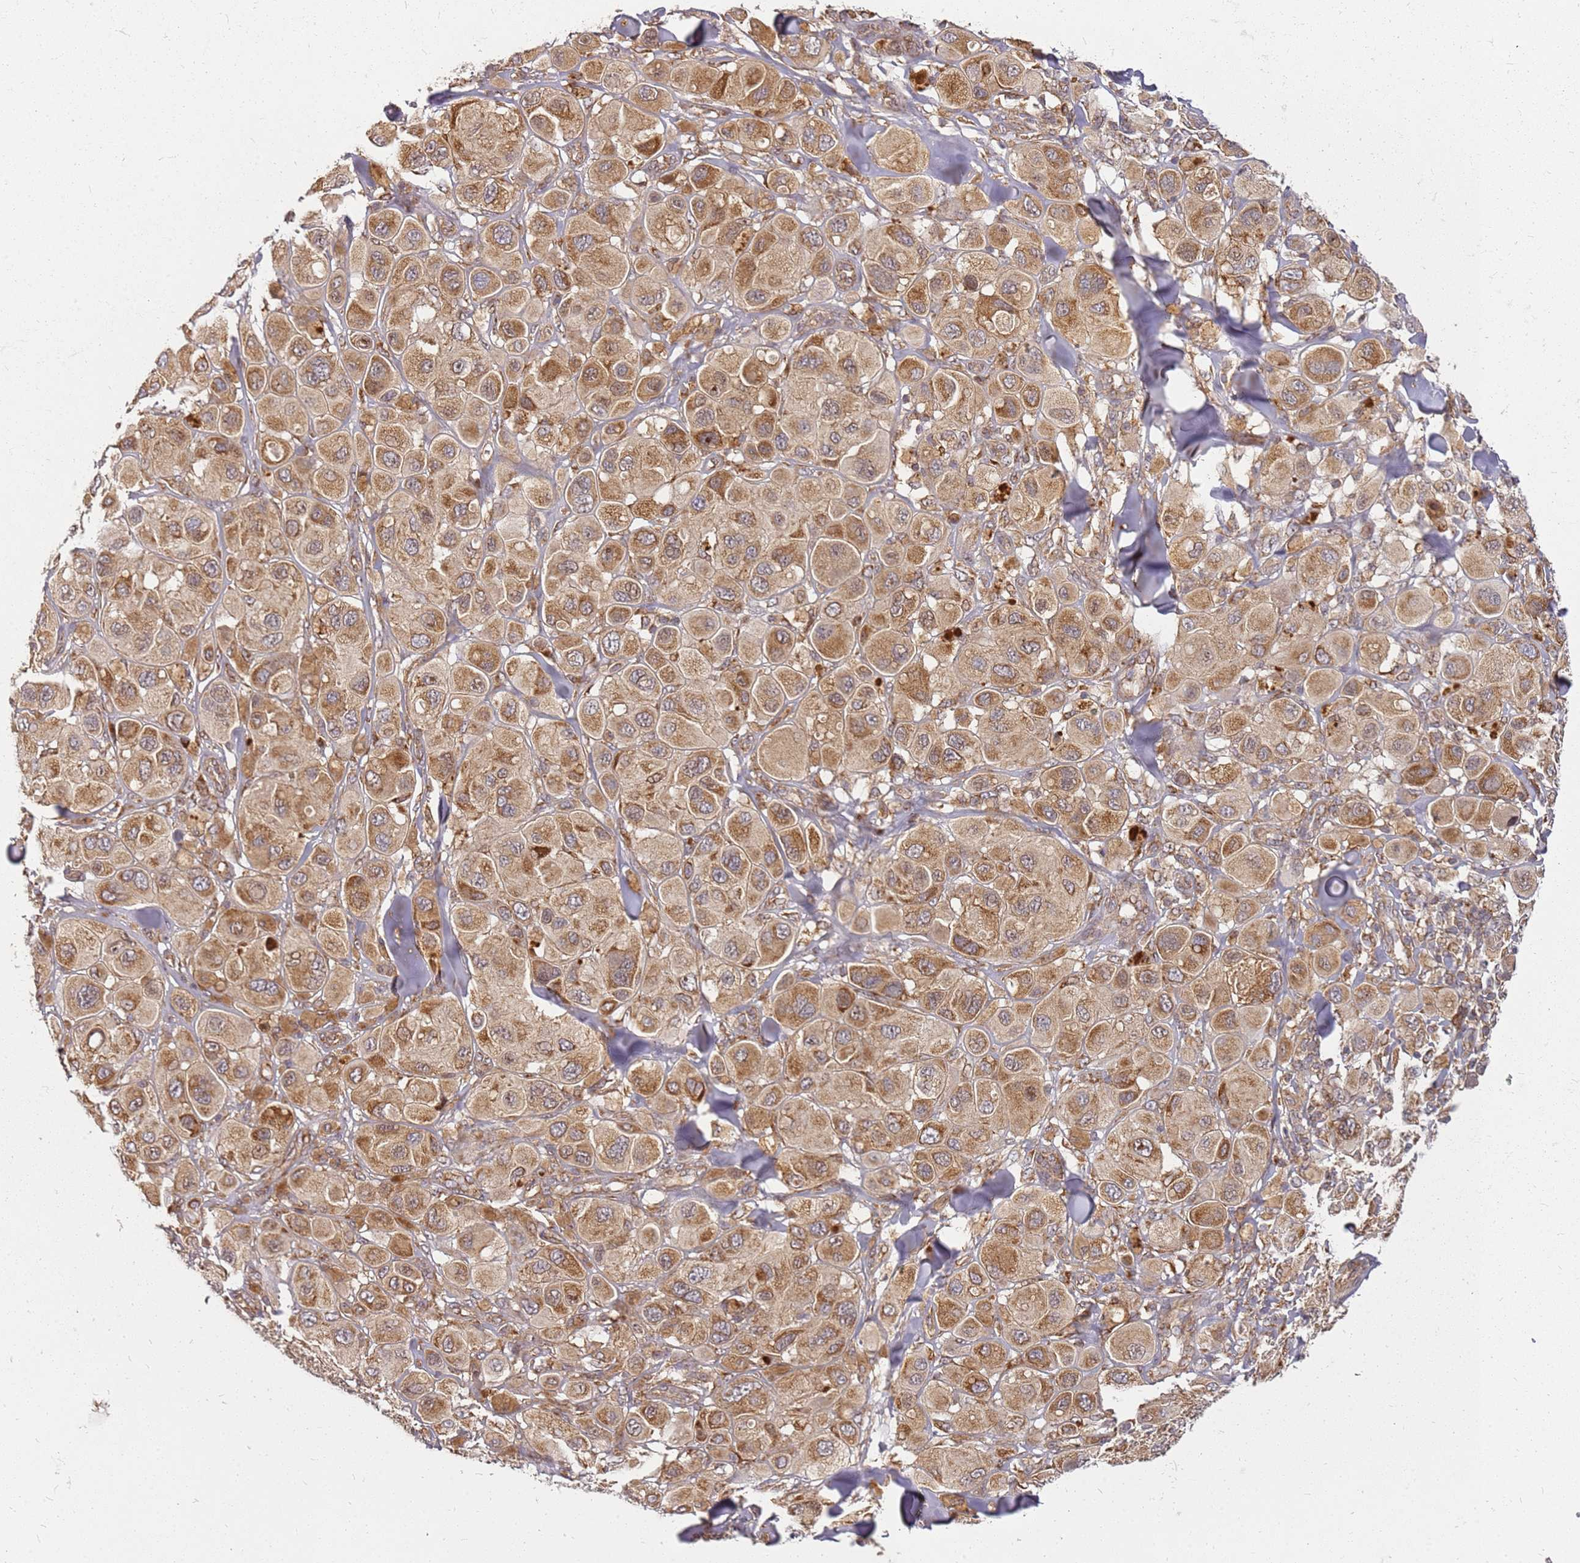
{"staining": {"intensity": "moderate", "quantity": ">75%", "location": "cytoplasmic/membranous"}, "tissue": "melanoma", "cell_type": "Tumor cells", "image_type": "cancer", "snomed": [{"axis": "morphology", "description": "Malignant melanoma, Metastatic site"}, {"axis": "topography", "description": "Skin"}], "caption": "Protein expression analysis of malignant melanoma (metastatic site) shows moderate cytoplasmic/membranous expression in approximately >75% of tumor cells. (Brightfield microscopy of DAB IHC at high magnification).", "gene": "CCDC159", "patient": {"sex": "male", "age": 41}}